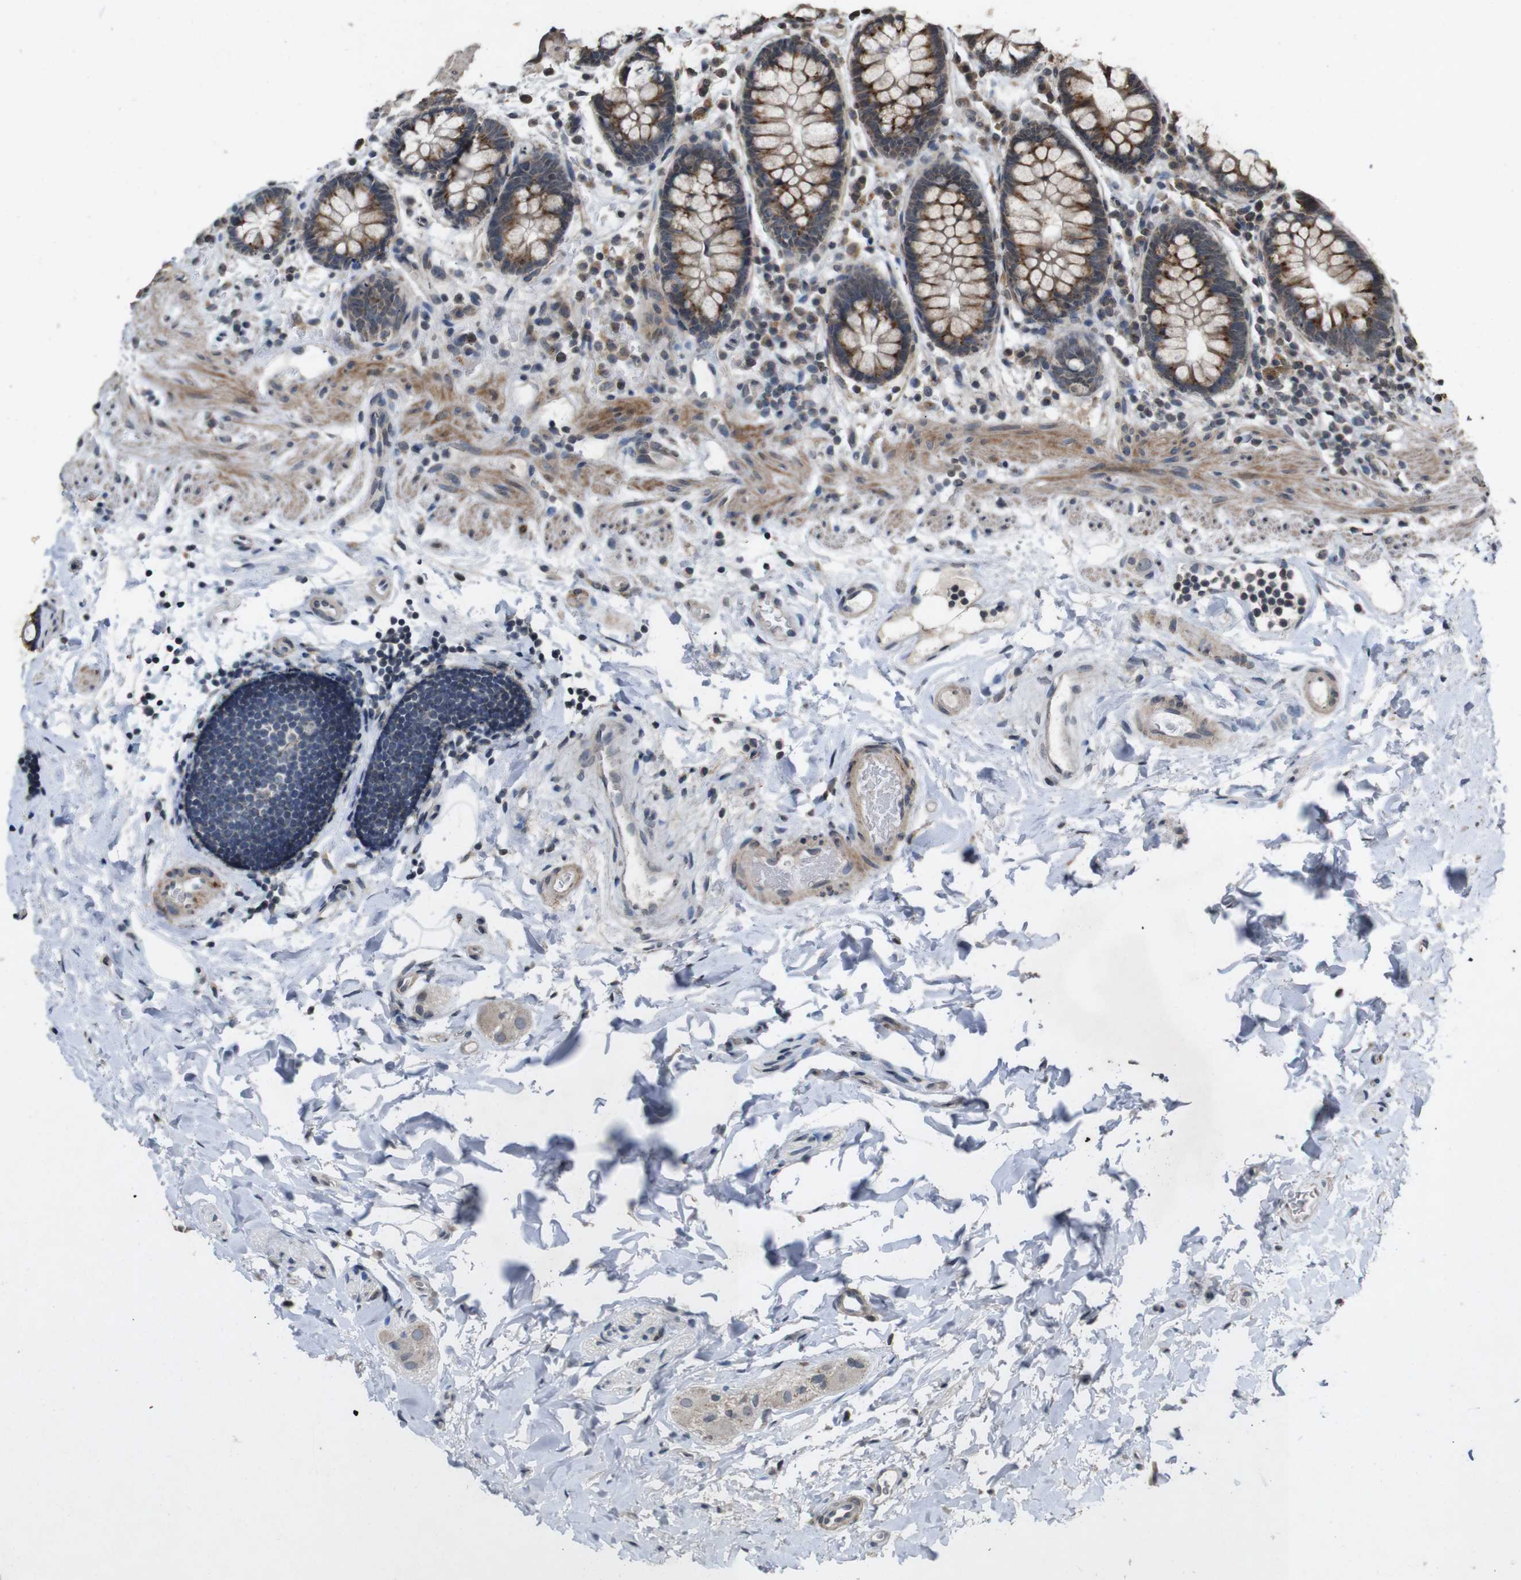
{"staining": {"intensity": "weak", "quantity": ">75%", "location": "cytoplasmic/membranous"}, "tissue": "colon", "cell_type": "Endothelial cells", "image_type": "normal", "snomed": [{"axis": "morphology", "description": "Normal tissue, NOS"}, {"axis": "topography", "description": "Colon"}], "caption": "Weak cytoplasmic/membranous staining for a protein is present in approximately >75% of endothelial cells of normal colon using IHC.", "gene": "SORL1", "patient": {"sex": "female", "age": 80}}